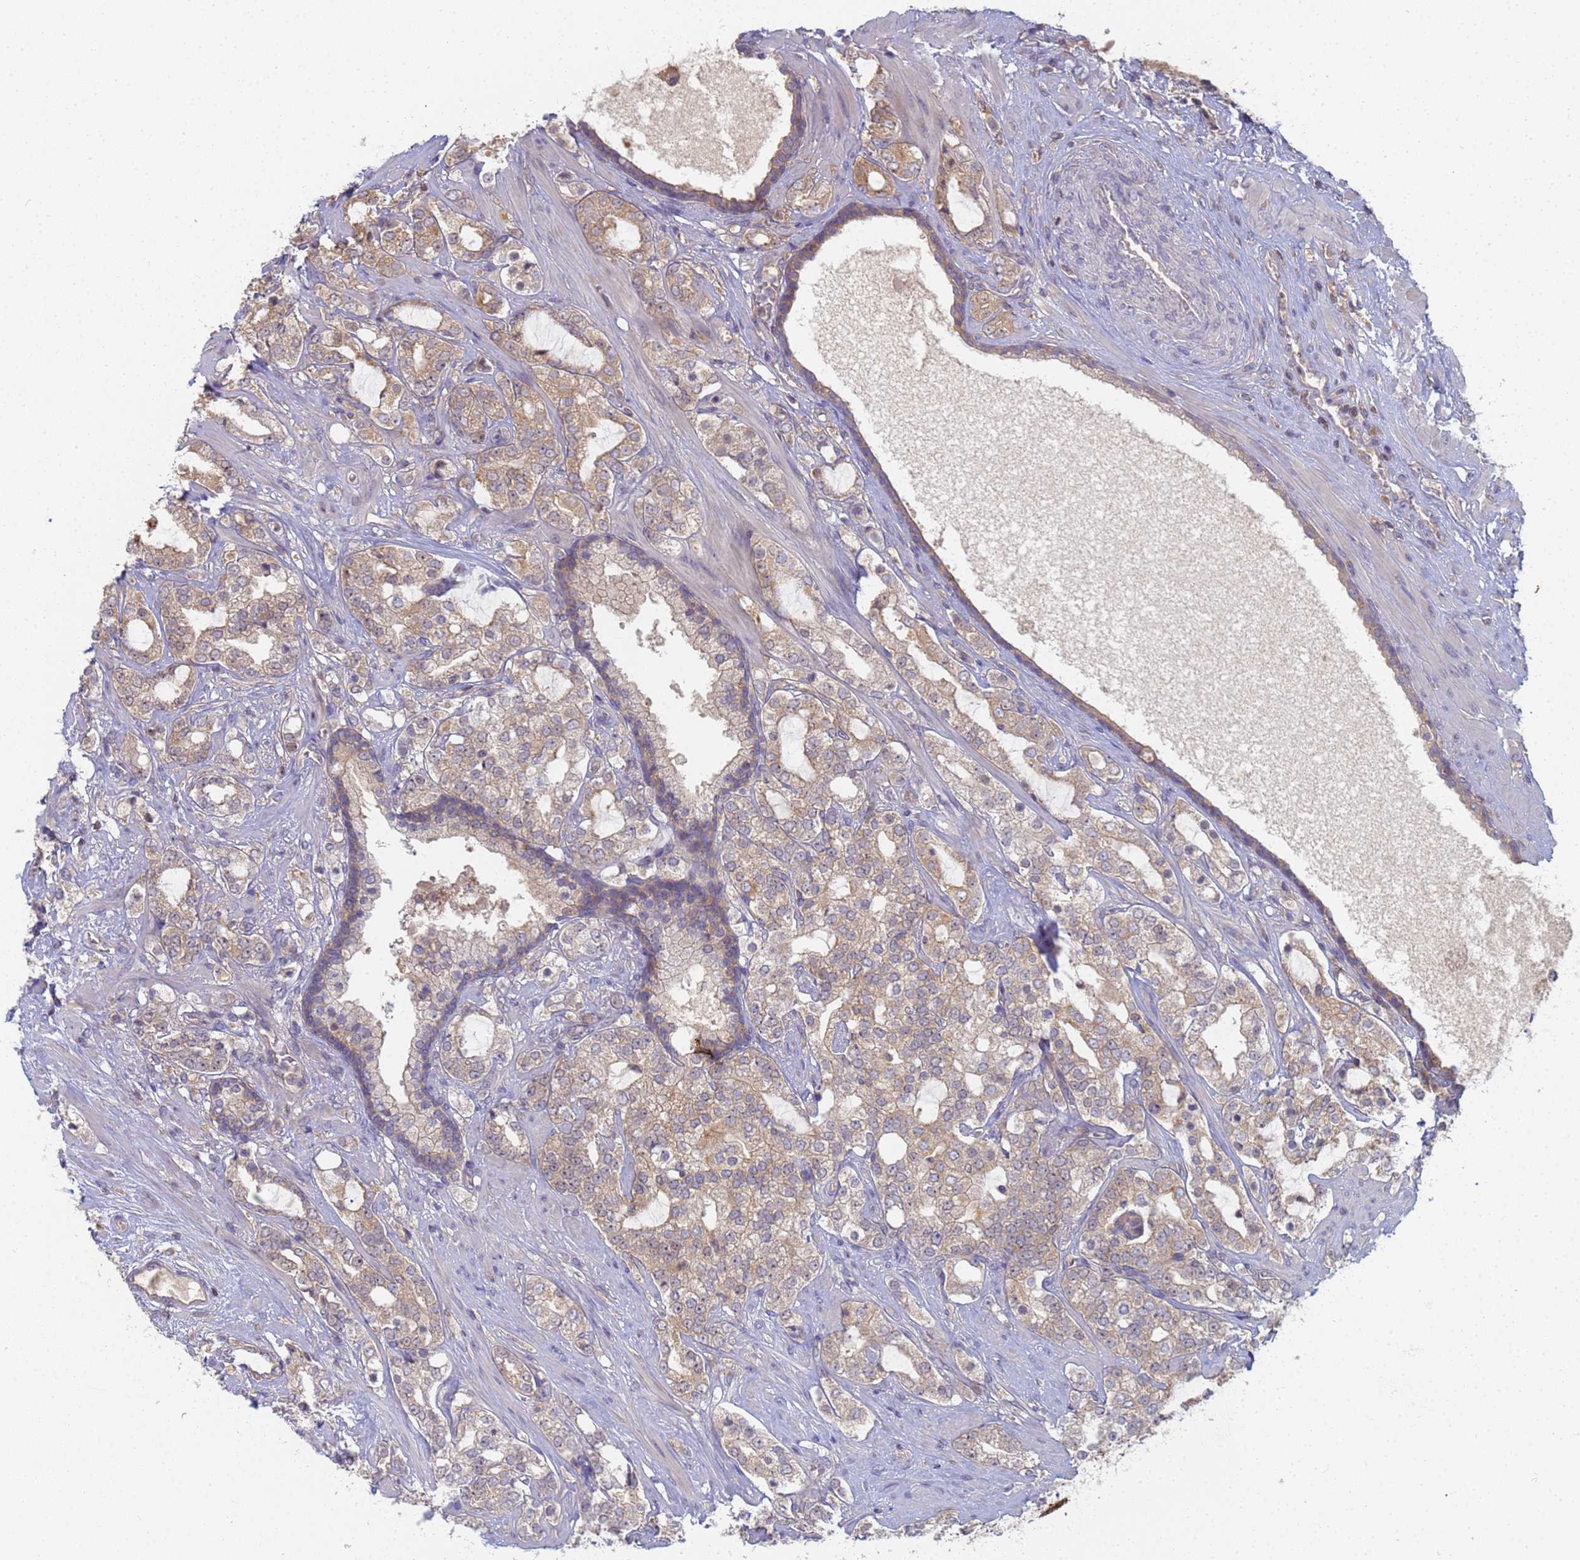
{"staining": {"intensity": "weak", "quantity": "25%-75%", "location": "cytoplasmic/membranous"}, "tissue": "prostate cancer", "cell_type": "Tumor cells", "image_type": "cancer", "snomed": [{"axis": "morphology", "description": "Adenocarcinoma, High grade"}, {"axis": "topography", "description": "Prostate"}], "caption": "A high-resolution image shows immunohistochemistry staining of prostate cancer (adenocarcinoma (high-grade)), which reveals weak cytoplasmic/membranous positivity in about 25%-75% of tumor cells. Immunohistochemistry (ihc) stains the protein of interest in brown and the nuclei are stained blue.", "gene": "SHARPIN", "patient": {"sex": "male", "age": 64}}